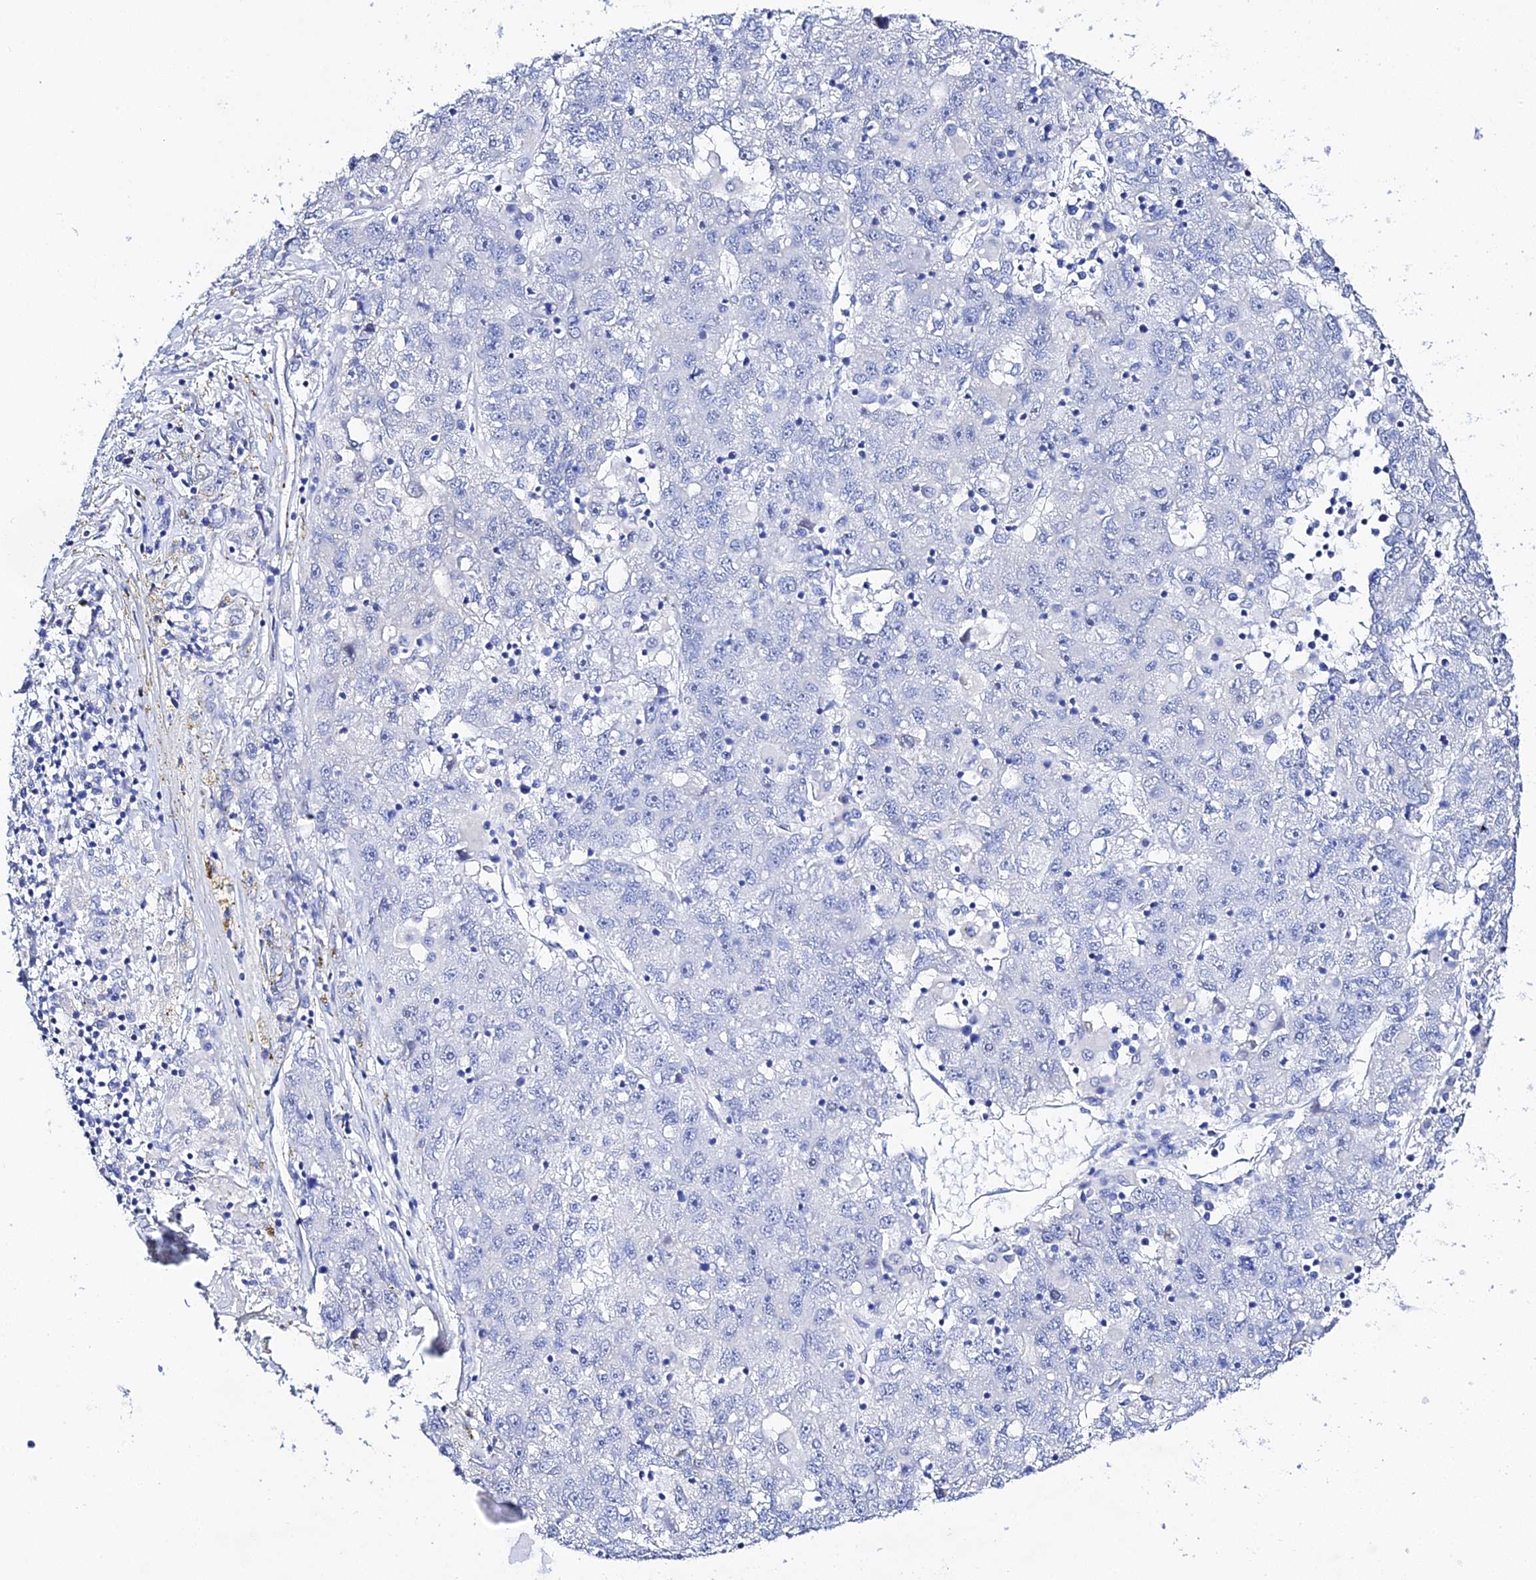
{"staining": {"intensity": "negative", "quantity": "none", "location": "none"}, "tissue": "liver cancer", "cell_type": "Tumor cells", "image_type": "cancer", "snomed": [{"axis": "morphology", "description": "Carcinoma, Hepatocellular, NOS"}, {"axis": "topography", "description": "Liver"}], "caption": "Immunohistochemistry histopathology image of liver cancer (hepatocellular carcinoma) stained for a protein (brown), which exhibits no staining in tumor cells. The staining was performed using DAB (3,3'-diaminobenzidine) to visualize the protein expression in brown, while the nuclei were stained in blue with hematoxylin (Magnification: 20x).", "gene": "POFUT2", "patient": {"sex": "male", "age": 49}}